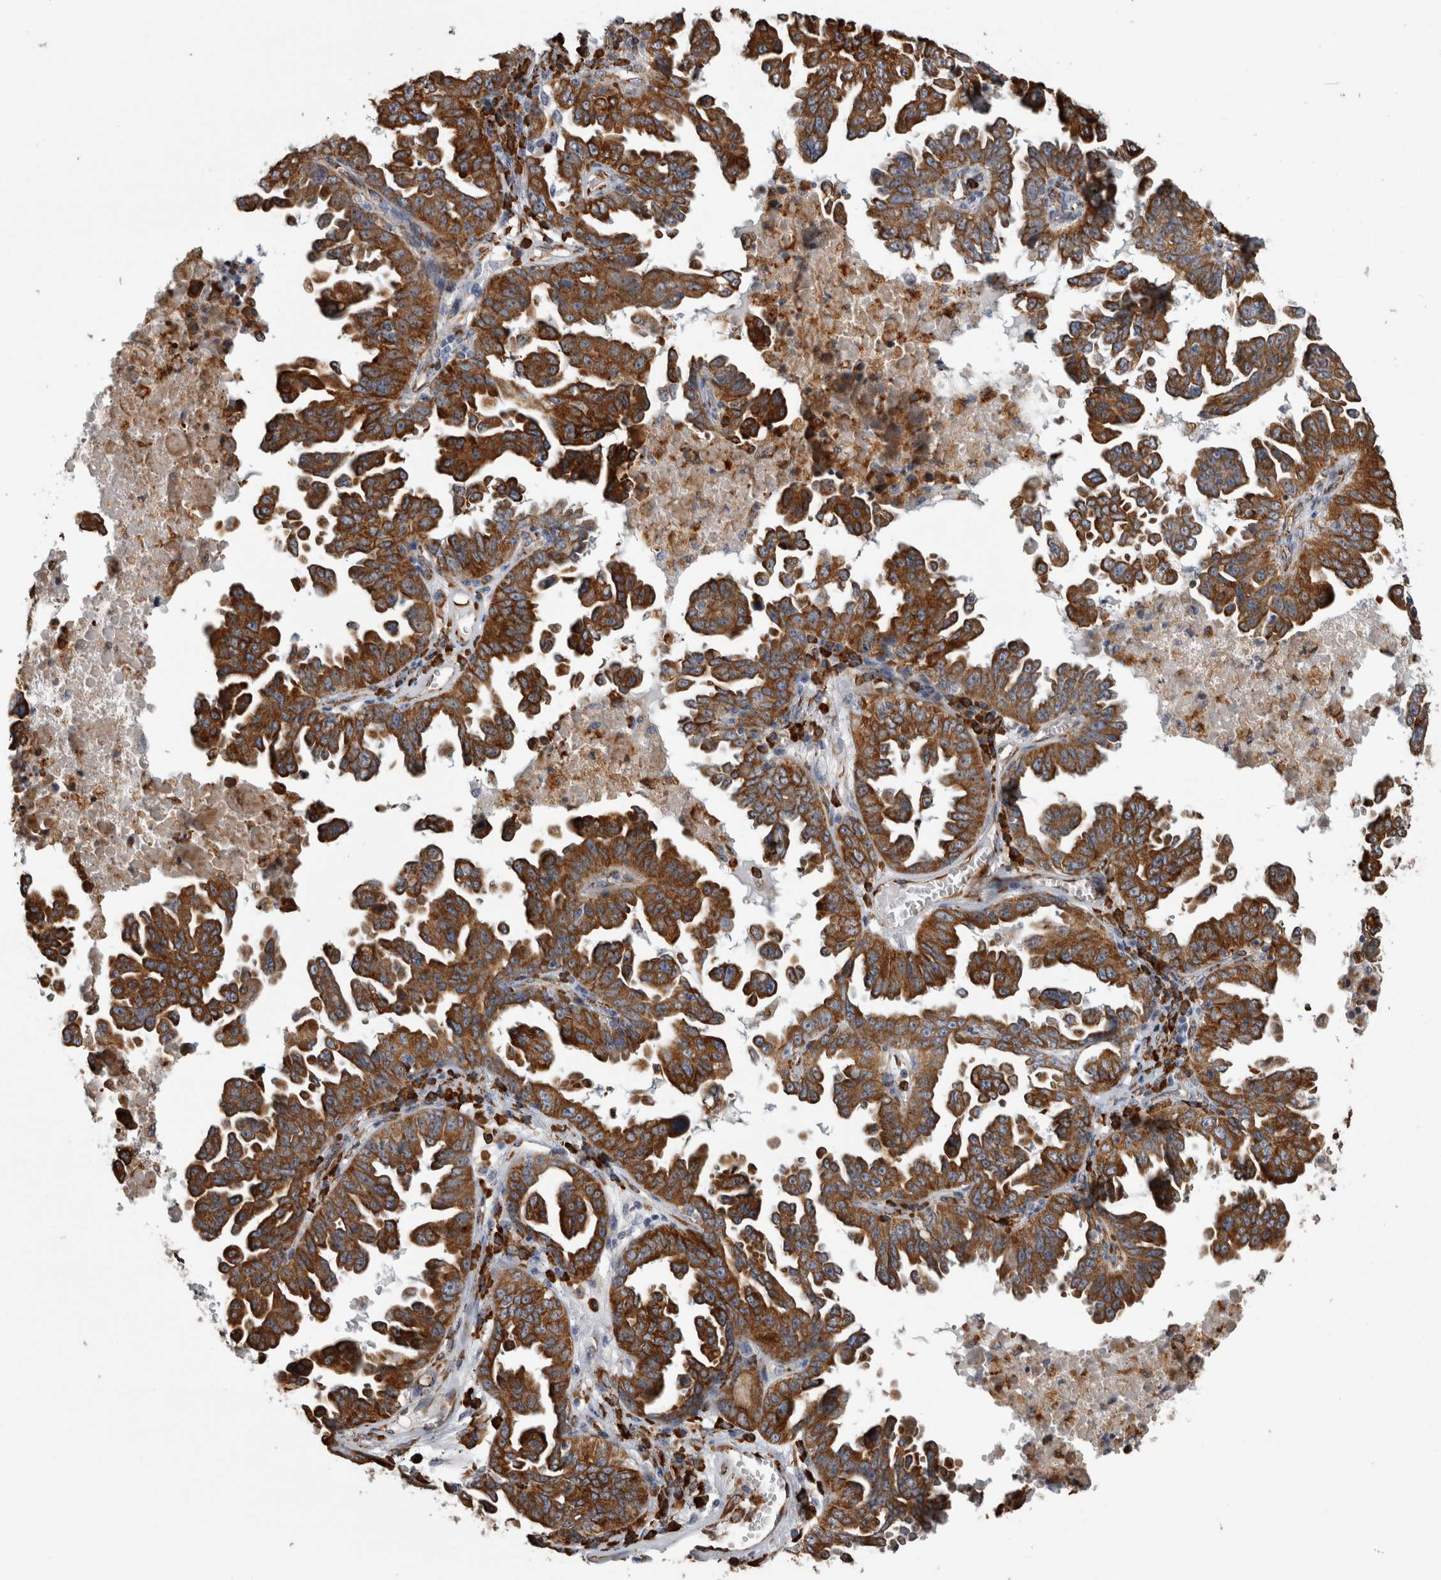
{"staining": {"intensity": "strong", "quantity": ">75%", "location": "cytoplasmic/membranous"}, "tissue": "ovarian cancer", "cell_type": "Tumor cells", "image_type": "cancer", "snomed": [{"axis": "morphology", "description": "Carcinoma, endometroid"}, {"axis": "topography", "description": "Ovary"}], "caption": "Brown immunohistochemical staining in human ovarian cancer demonstrates strong cytoplasmic/membranous expression in about >75% of tumor cells. (DAB IHC, brown staining for protein, blue staining for nuclei).", "gene": "FHIP2B", "patient": {"sex": "female", "age": 62}}